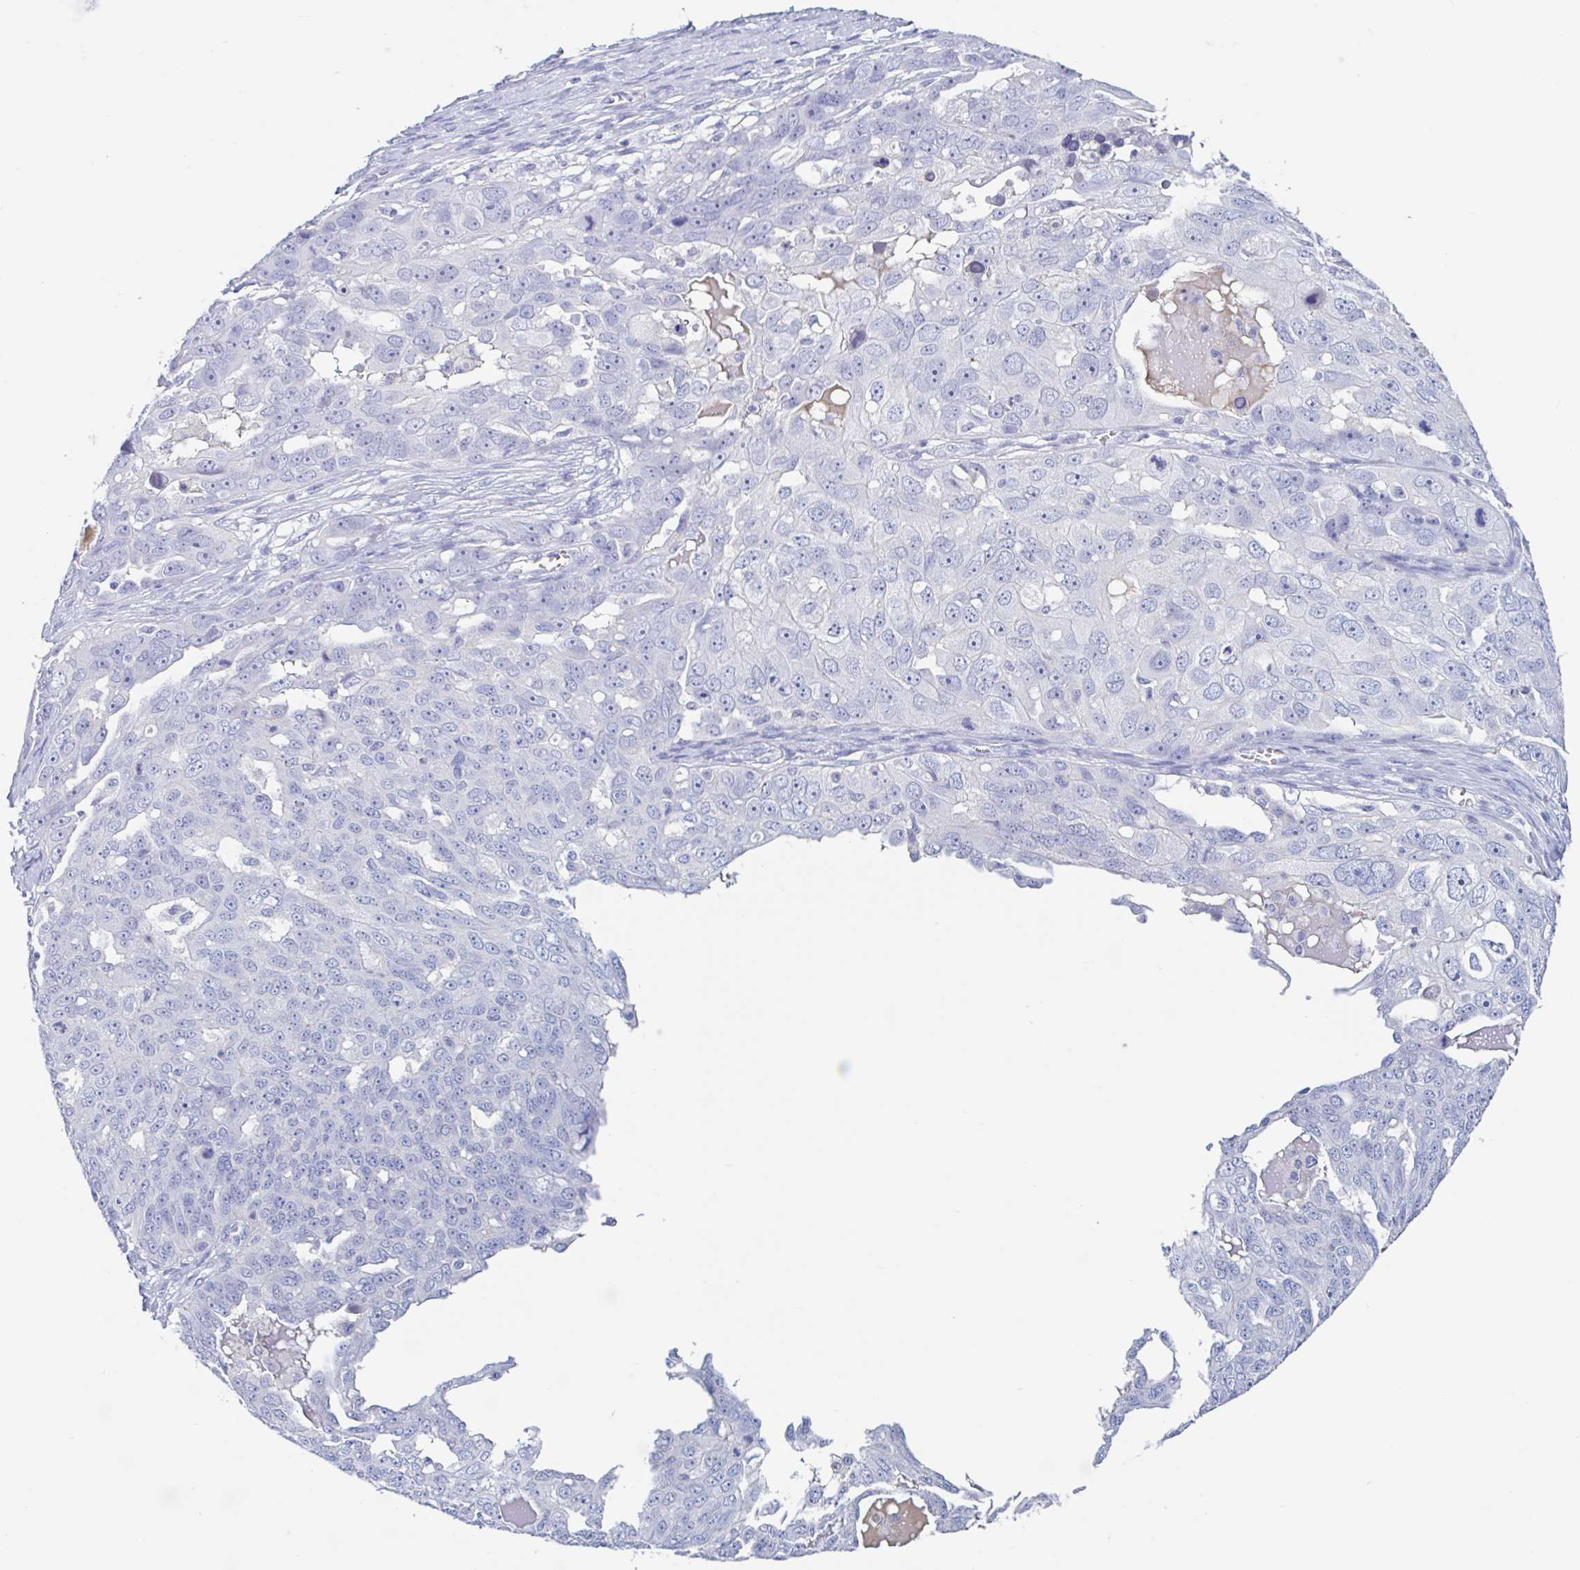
{"staining": {"intensity": "negative", "quantity": "none", "location": "none"}, "tissue": "ovarian cancer", "cell_type": "Tumor cells", "image_type": "cancer", "snomed": [{"axis": "morphology", "description": "Carcinoma, endometroid"}, {"axis": "topography", "description": "Ovary"}], "caption": "Protein analysis of ovarian cancer reveals no significant expression in tumor cells.", "gene": "ZNHIT2", "patient": {"sex": "female", "age": 70}}